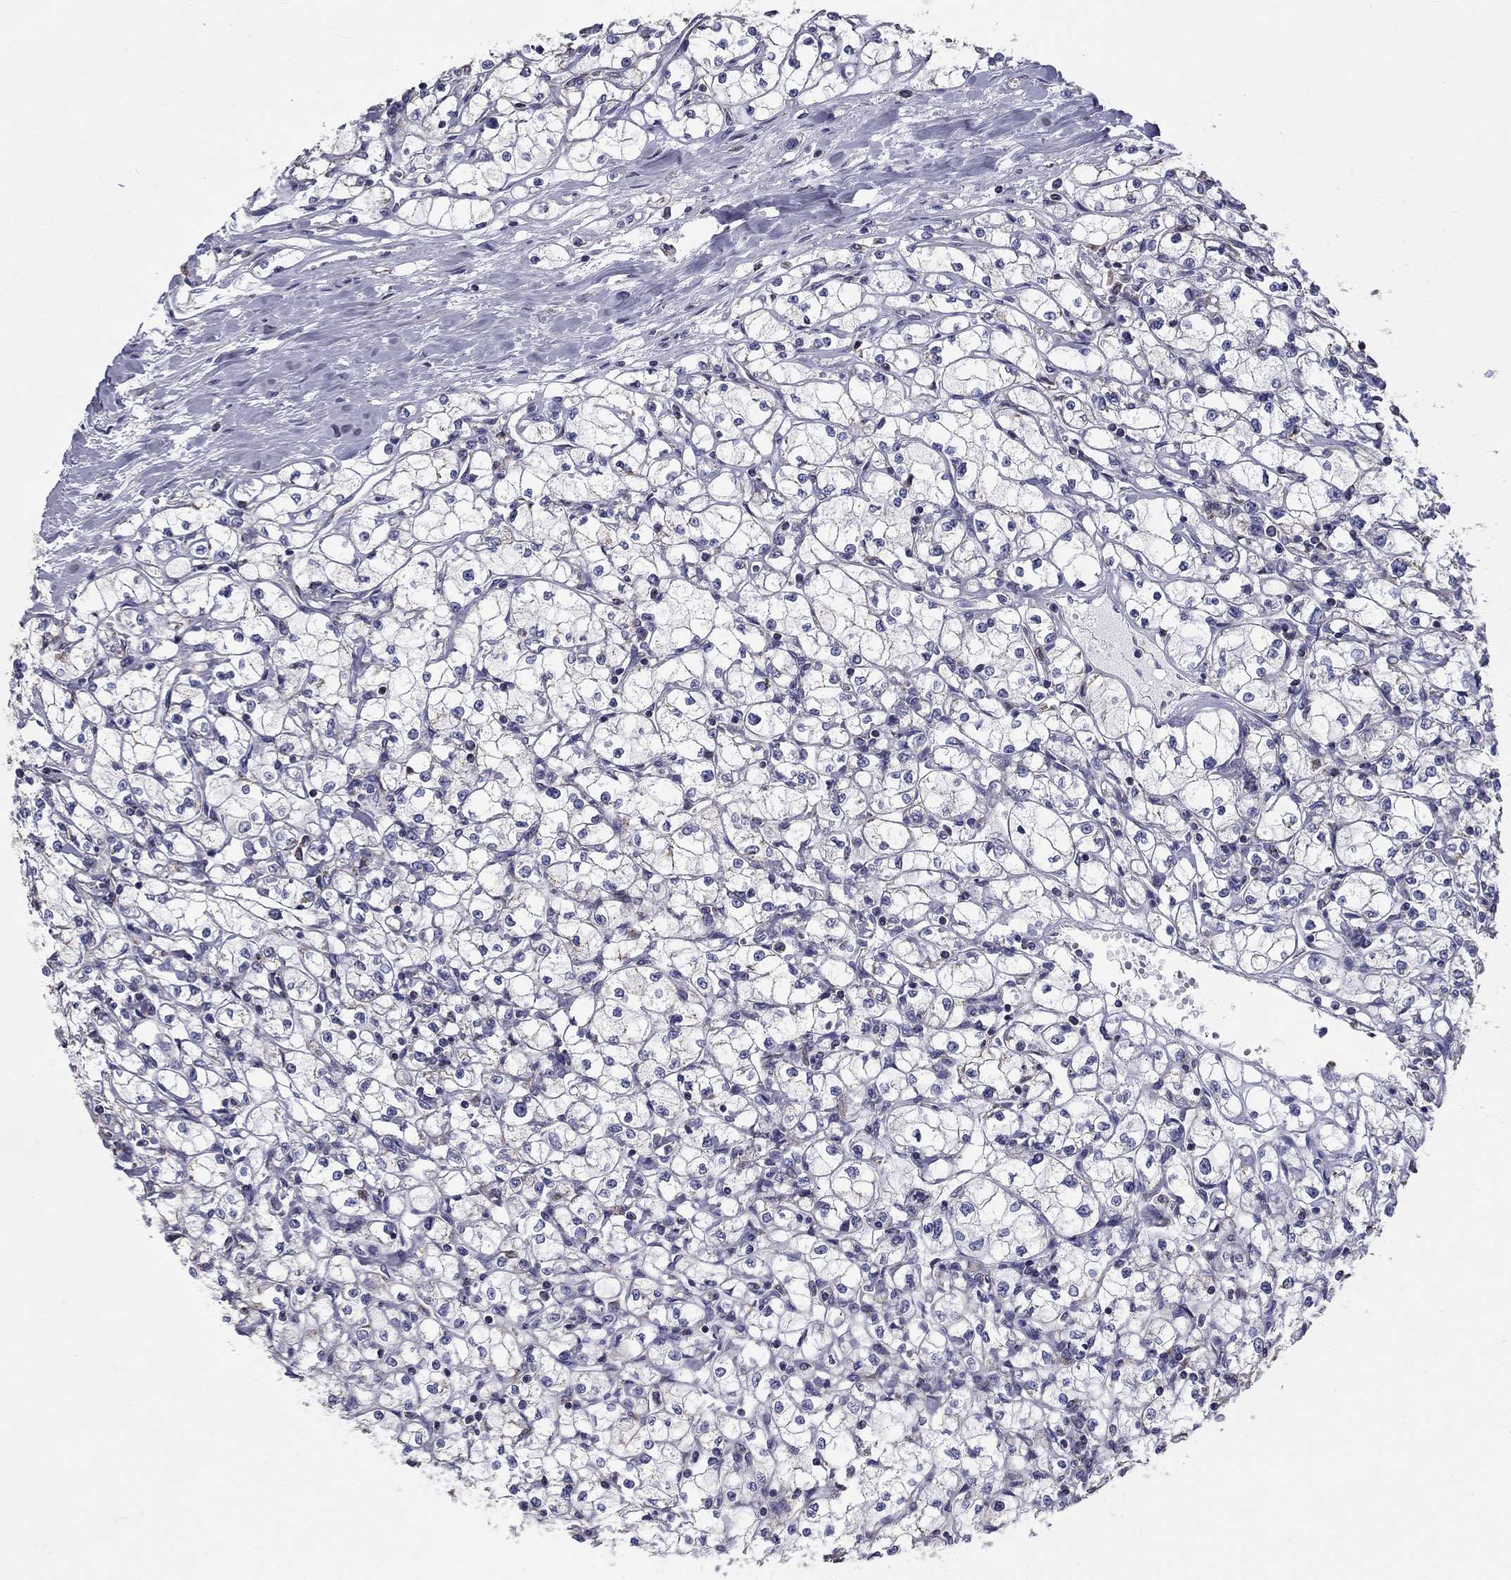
{"staining": {"intensity": "negative", "quantity": "none", "location": "none"}, "tissue": "renal cancer", "cell_type": "Tumor cells", "image_type": "cancer", "snomed": [{"axis": "morphology", "description": "Adenocarcinoma, NOS"}, {"axis": "topography", "description": "Kidney"}], "caption": "High magnification brightfield microscopy of adenocarcinoma (renal) stained with DAB (brown) and counterstained with hematoxylin (blue): tumor cells show no significant positivity.", "gene": "NME5", "patient": {"sex": "male", "age": 67}}